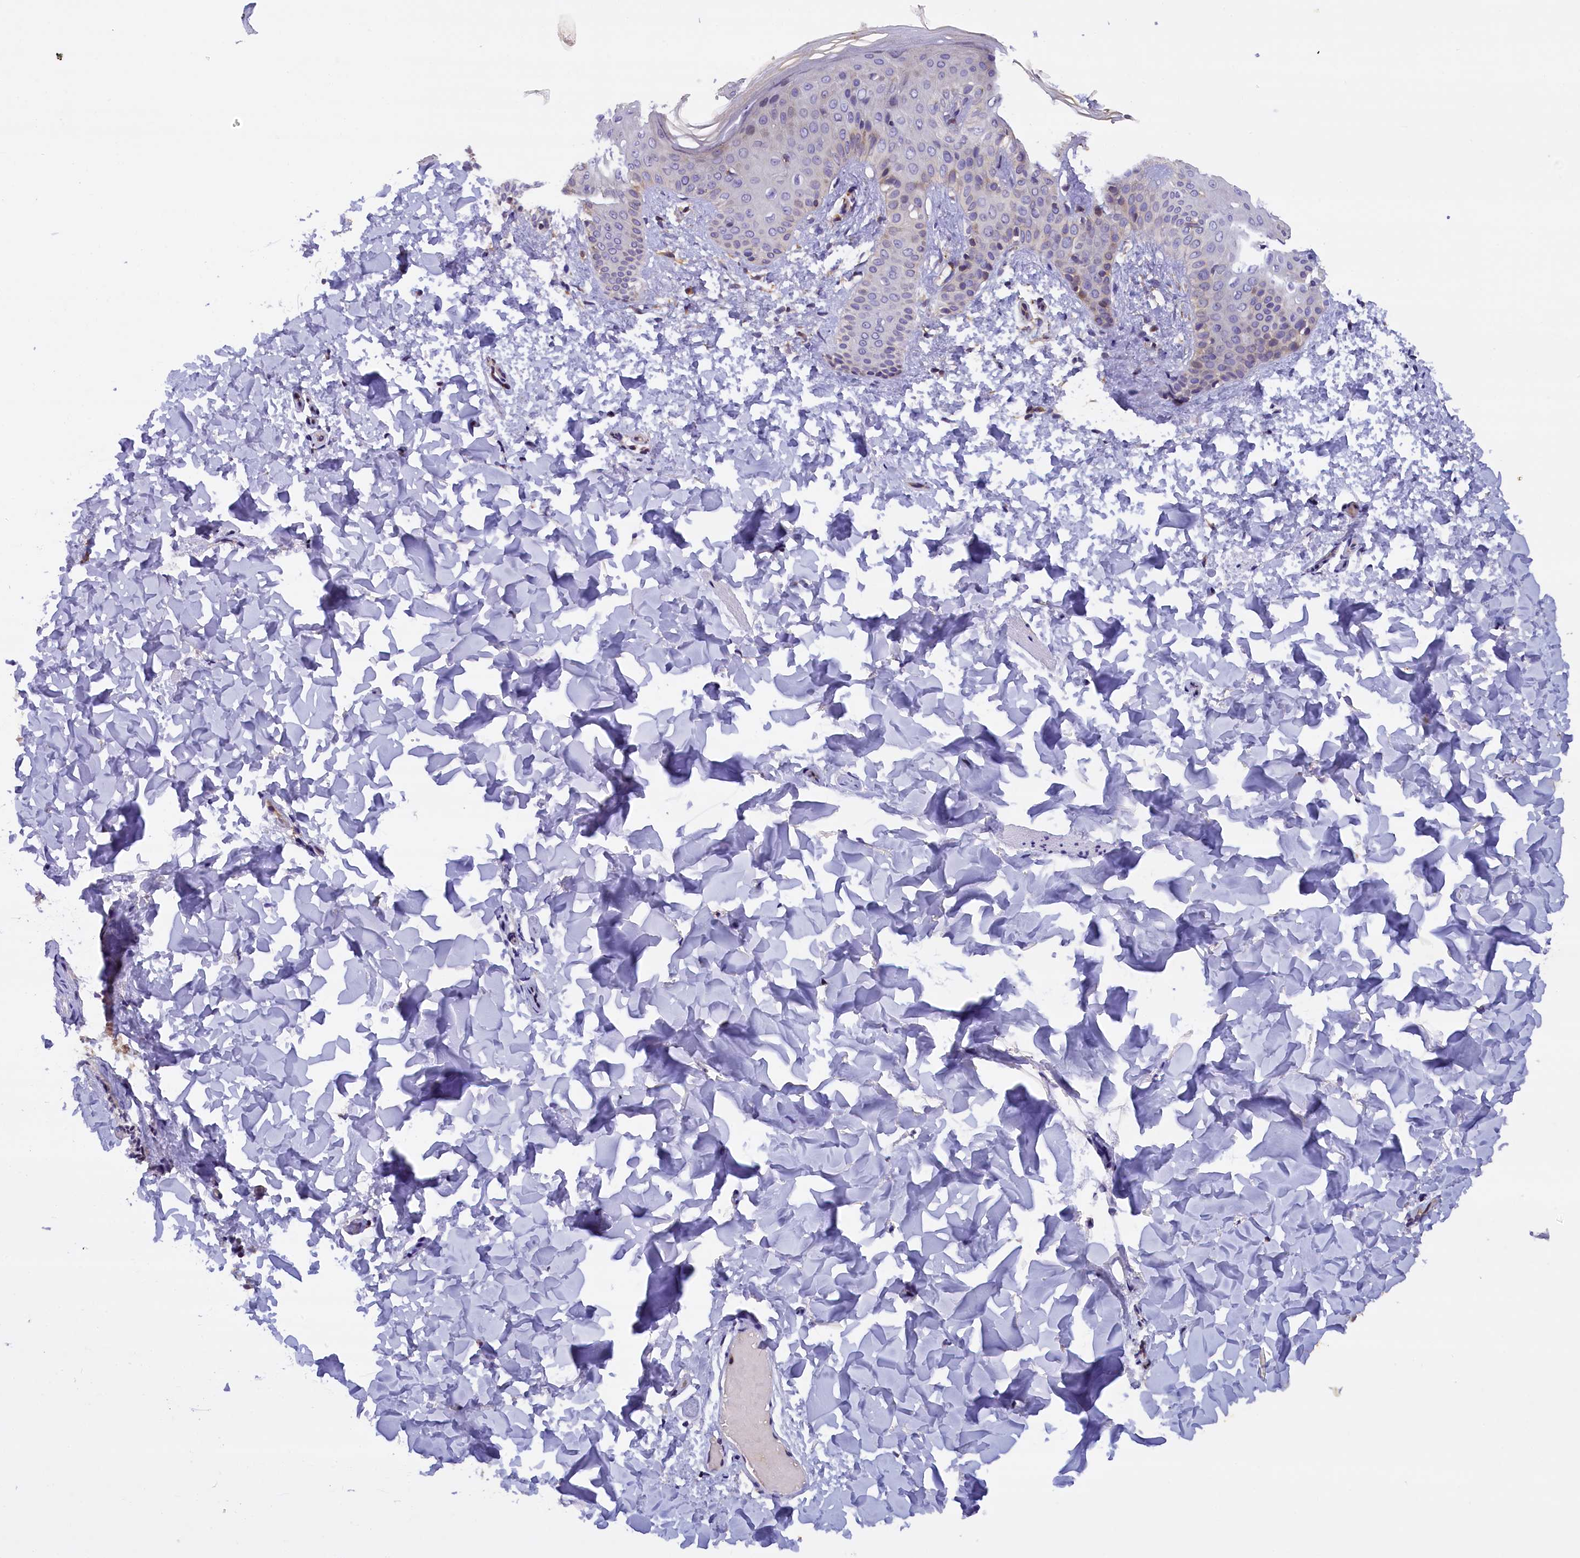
{"staining": {"intensity": "moderate", "quantity": ">75%", "location": "cytoplasmic/membranous"}, "tissue": "skin", "cell_type": "Fibroblasts", "image_type": "normal", "snomed": [{"axis": "morphology", "description": "Normal tissue, NOS"}, {"axis": "topography", "description": "Skin"}], "caption": "There is medium levels of moderate cytoplasmic/membranous expression in fibroblasts of unremarkable skin, as demonstrated by immunohistochemical staining (brown color).", "gene": "NAIP", "patient": {"sex": "male", "age": 36}}